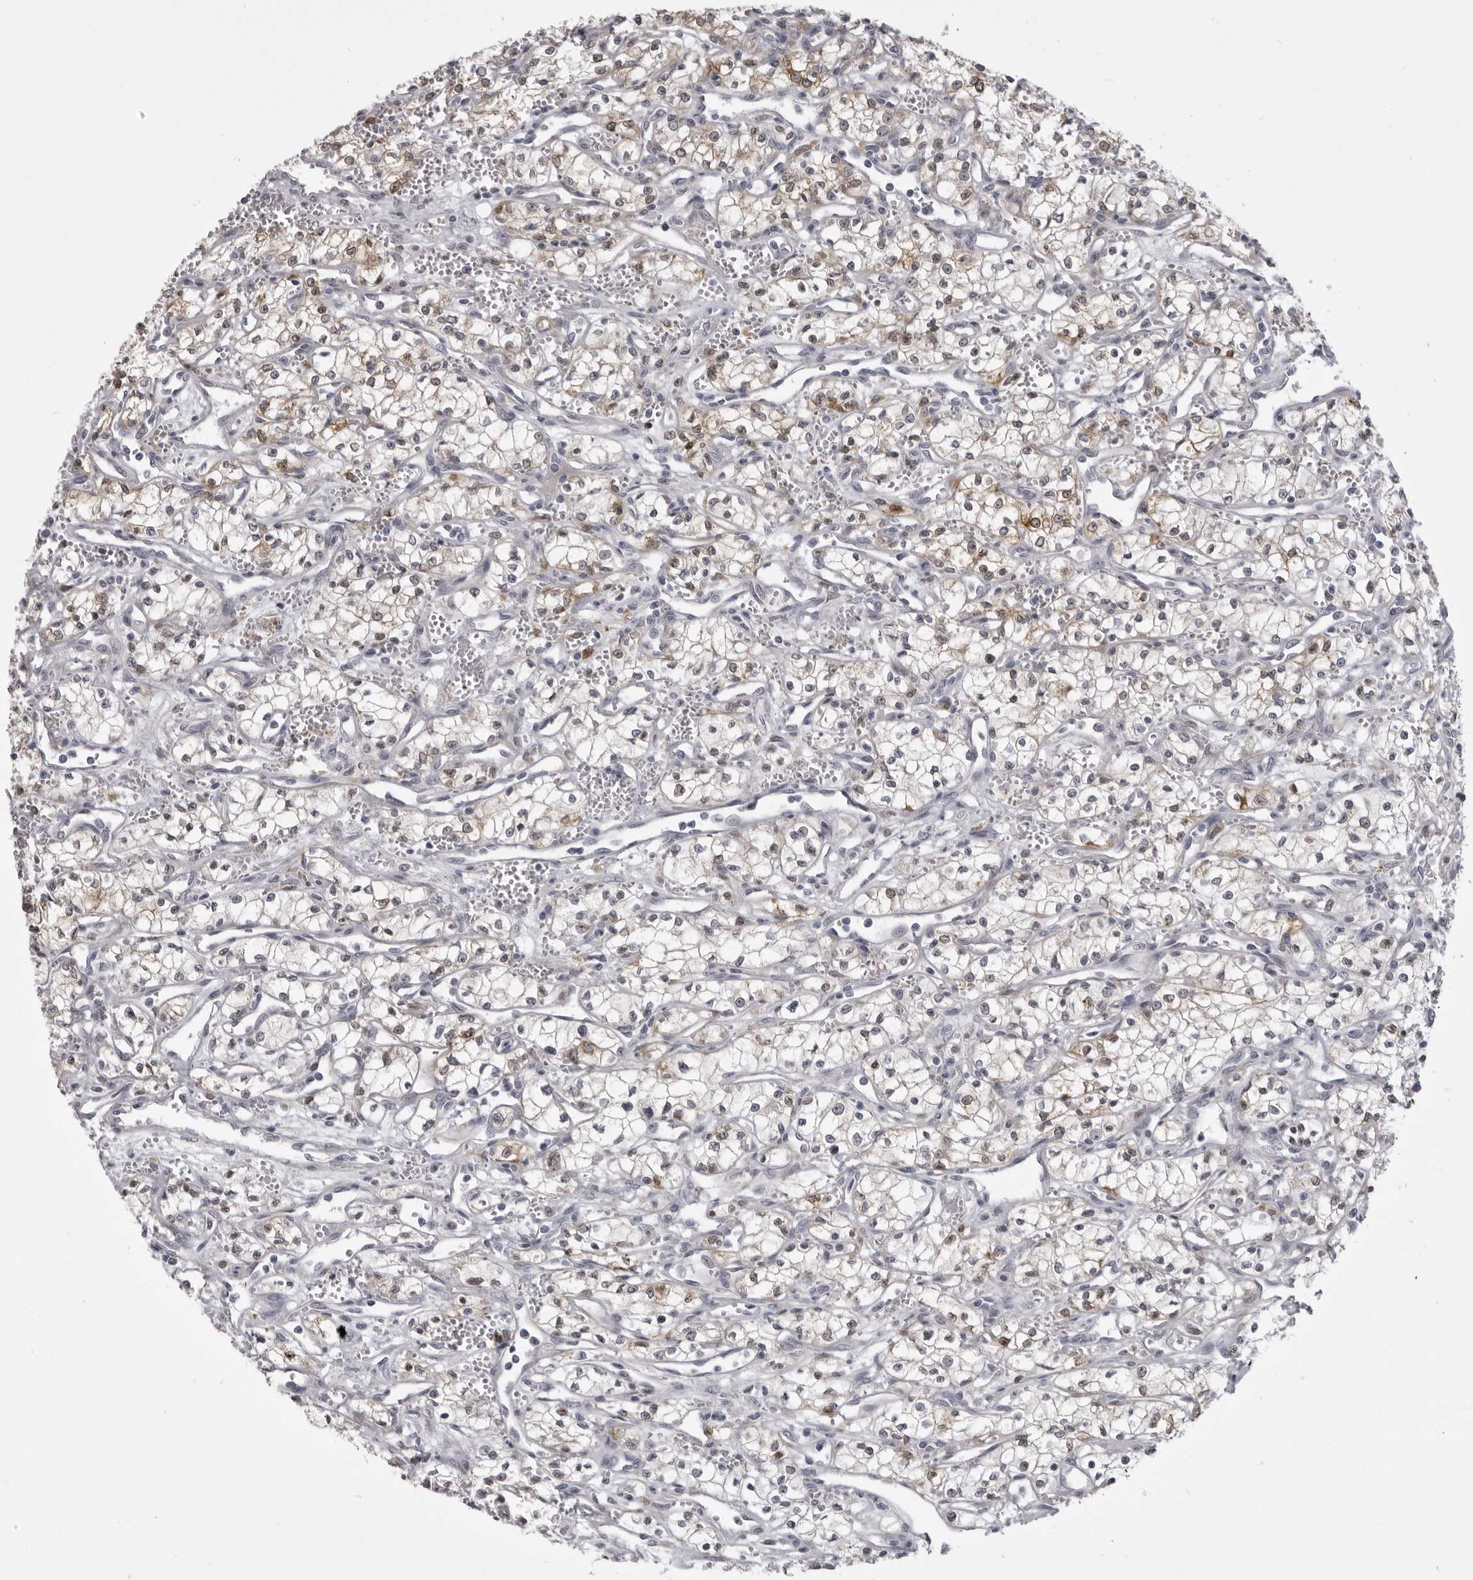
{"staining": {"intensity": "weak", "quantity": "25%-75%", "location": "cytoplasmic/membranous"}, "tissue": "renal cancer", "cell_type": "Tumor cells", "image_type": "cancer", "snomed": [{"axis": "morphology", "description": "Adenocarcinoma, NOS"}, {"axis": "topography", "description": "Kidney"}], "caption": "Immunohistochemistry (IHC) of human renal cancer reveals low levels of weak cytoplasmic/membranous staining in about 25%-75% of tumor cells.", "gene": "NCEH1", "patient": {"sex": "male", "age": 59}}